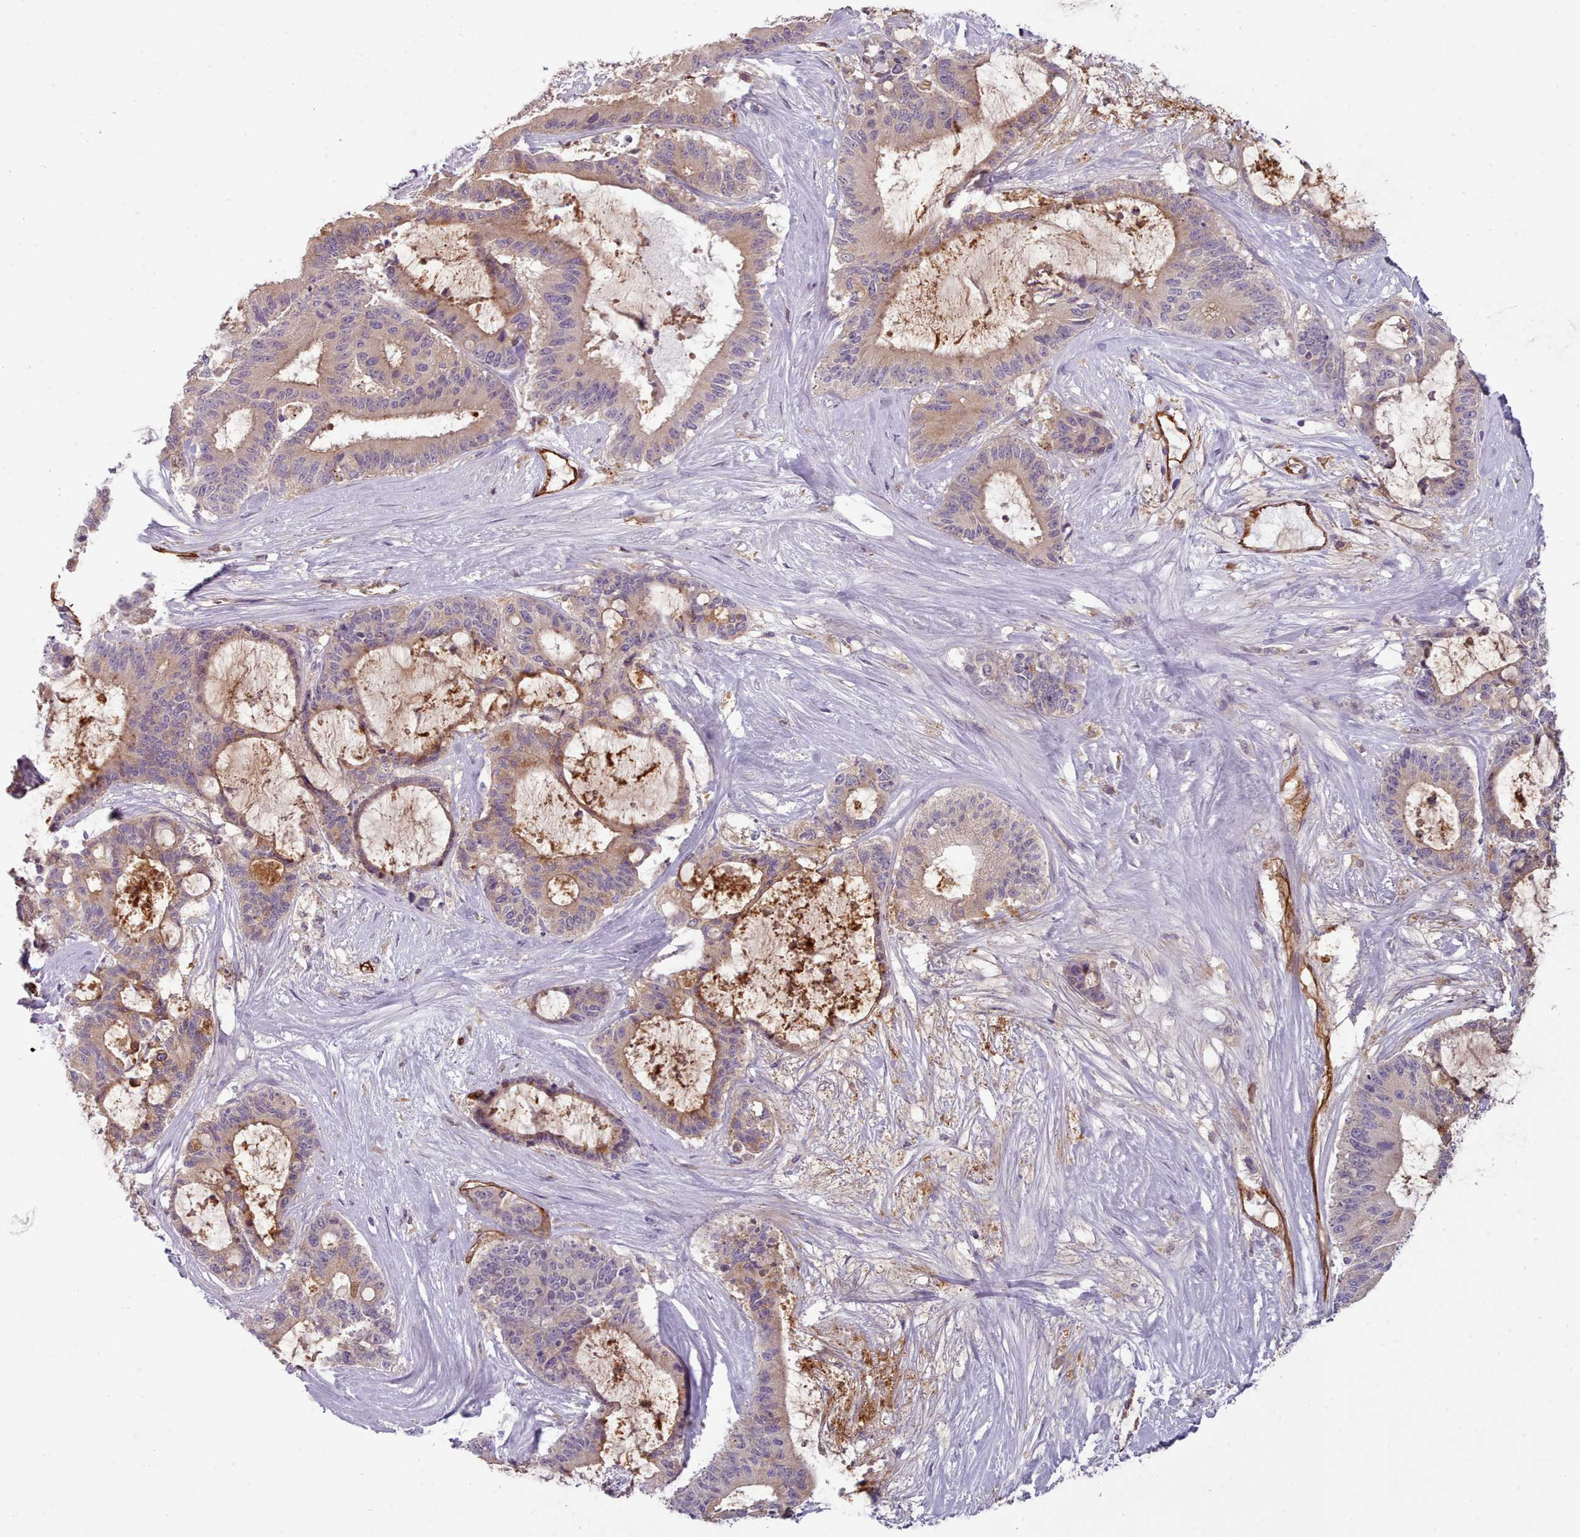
{"staining": {"intensity": "weak", "quantity": ">75%", "location": "cytoplasmic/membranous"}, "tissue": "liver cancer", "cell_type": "Tumor cells", "image_type": "cancer", "snomed": [{"axis": "morphology", "description": "Normal tissue, NOS"}, {"axis": "morphology", "description": "Cholangiocarcinoma"}, {"axis": "topography", "description": "Liver"}, {"axis": "topography", "description": "Peripheral nerve tissue"}], "caption": "About >75% of tumor cells in human cholangiocarcinoma (liver) exhibit weak cytoplasmic/membranous protein positivity as visualized by brown immunohistochemical staining.", "gene": "CD300LF", "patient": {"sex": "female", "age": 73}}